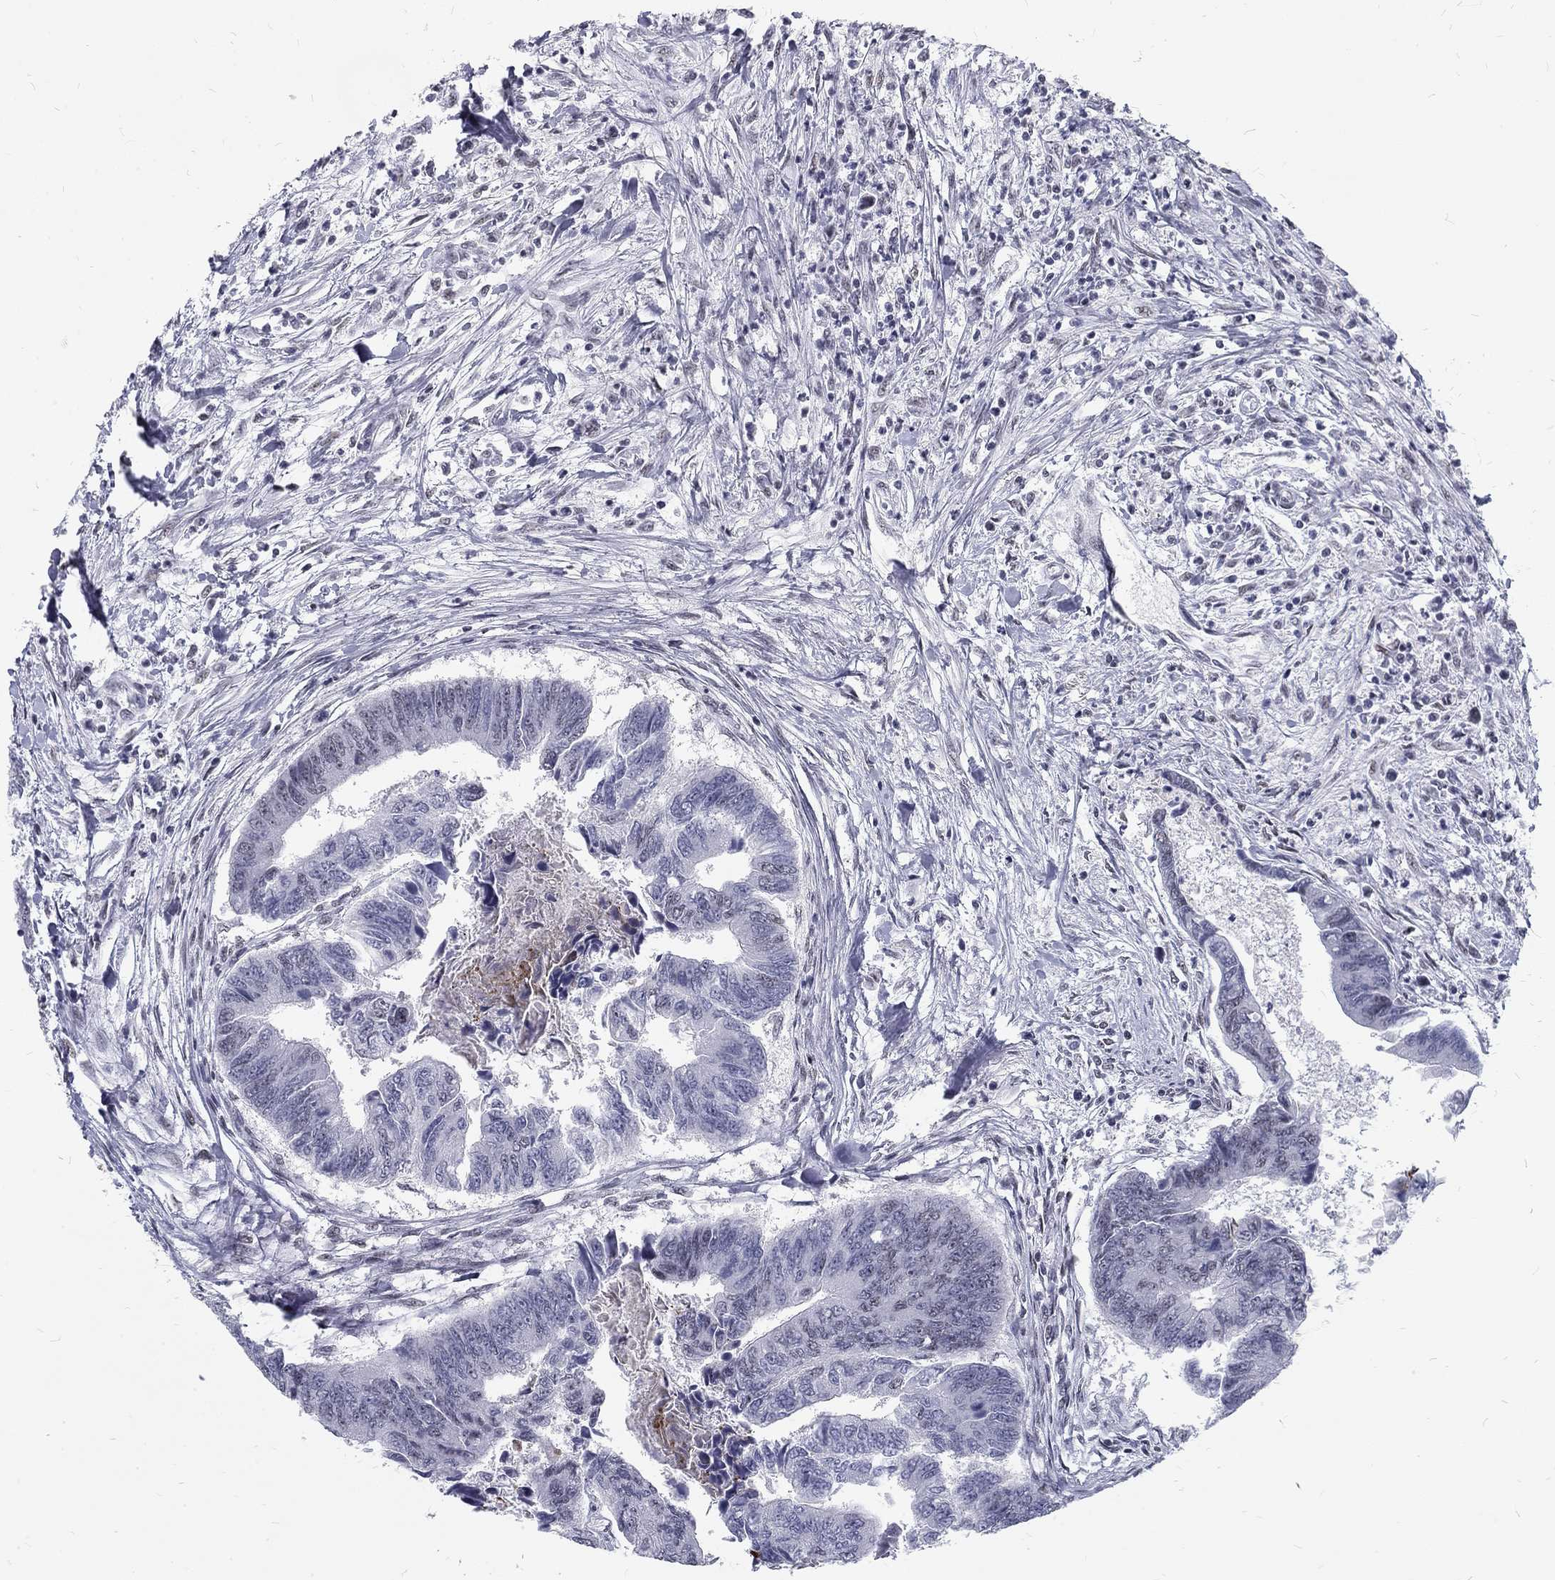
{"staining": {"intensity": "negative", "quantity": "none", "location": "none"}, "tissue": "colorectal cancer", "cell_type": "Tumor cells", "image_type": "cancer", "snomed": [{"axis": "morphology", "description": "Adenocarcinoma, NOS"}, {"axis": "topography", "description": "Colon"}], "caption": "The immunohistochemistry (IHC) histopathology image has no significant positivity in tumor cells of colorectal adenocarcinoma tissue. Nuclei are stained in blue.", "gene": "SNORC", "patient": {"sex": "female", "age": 65}}